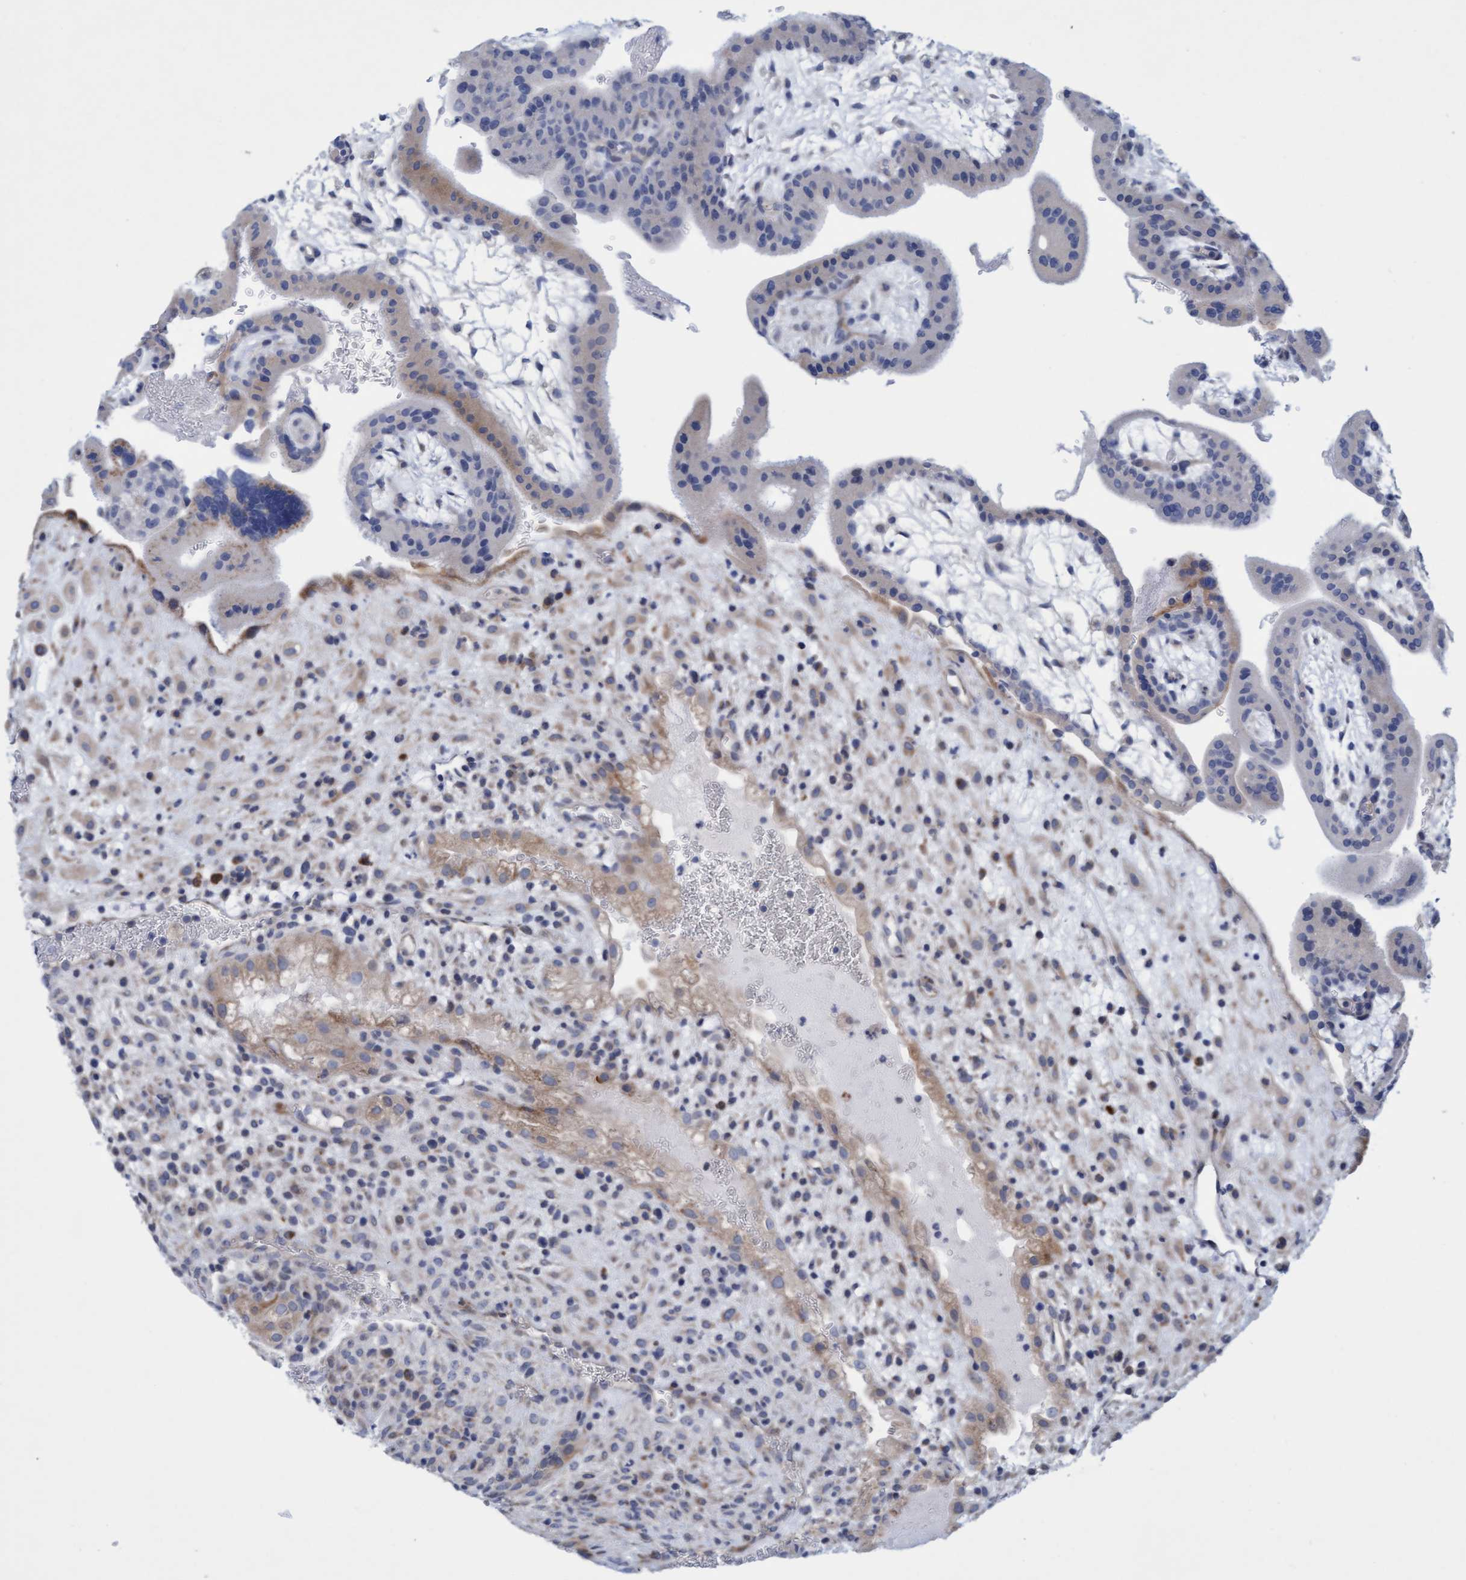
{"staining": {"intensity": "weak", "quantity": ">75%", "location": "cytoplasmic/membranous"}, "tissue": "placenta", "cell_type": "Decidual cells", "image_type": "normal", "snomed": [{"axis": "morphology", "description": "Normal tissue, NOS"}, {"axis": "topography", "description": "Placenta"}], "caption": "Immunohistochemical staining of normal placenta reveals >75% levels of weak cytoplasmic/membranous protein staining in approximately >75% of decidual cells. Using DAB (brown) and hematoxylin (blue) stains, captured at high magnification using brightfield microscopy.", "gene": "SLC28A3", "patient": {"sex": "female", "age": 35}}